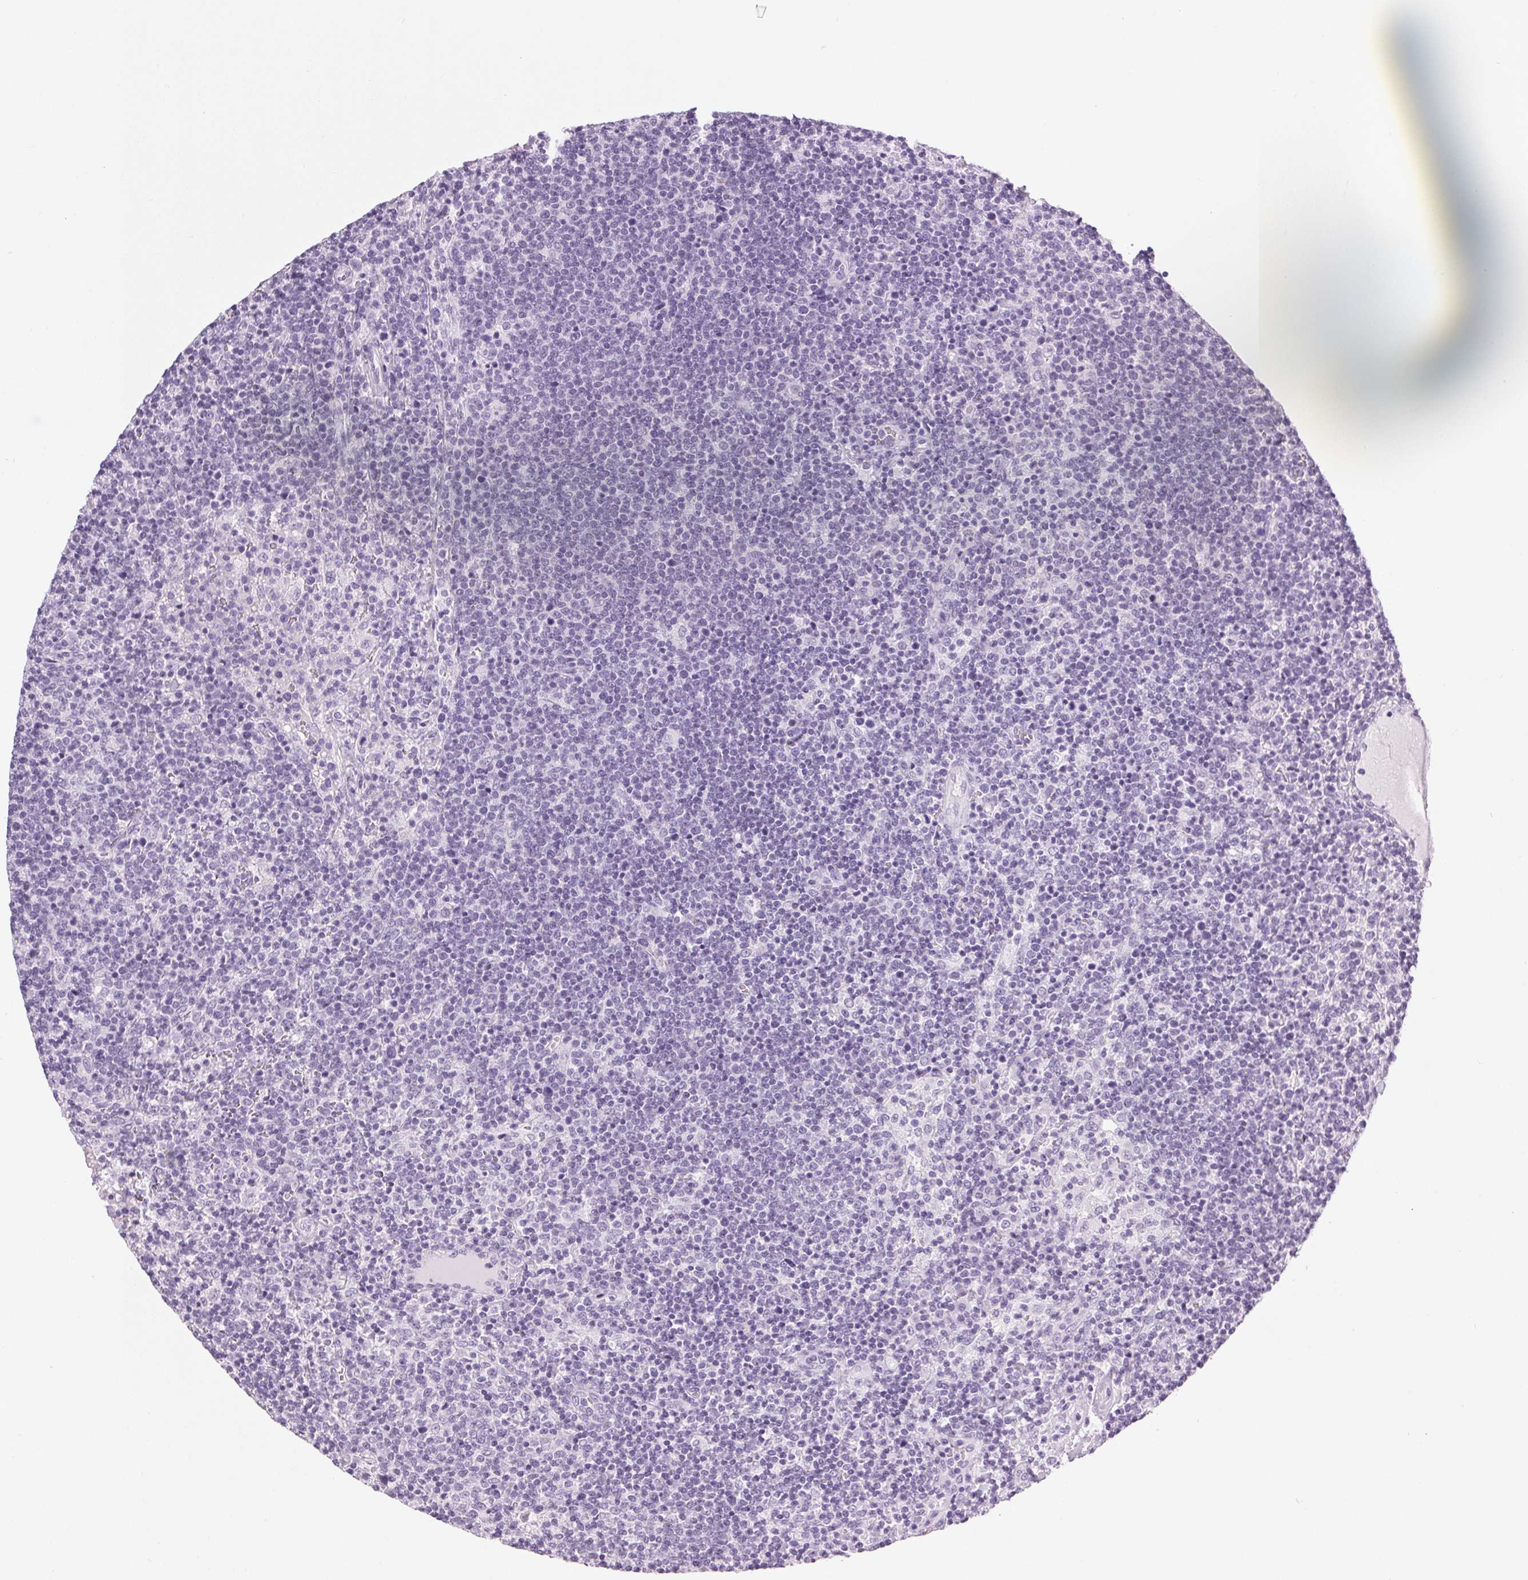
{"staining": {"intensity": "negative", "quantity": "none", "location": "none"}, "tissue": "lymphoma", "cell_type": "Tumor cells", "image_type": "cancer", "snomed": [{"axis": "morphology", "description": "Malignant lymphoma, non-Hodgkin's type, High grade"}, {"axis": "topography", "description": "Lymph node"}], "caption": "An immunohistochemistry image of lymphoma is shown. There is no staining in tumor cells of lymphoma.", "gene": "SP7", "patient": {"sex": "male", "age": 61}}